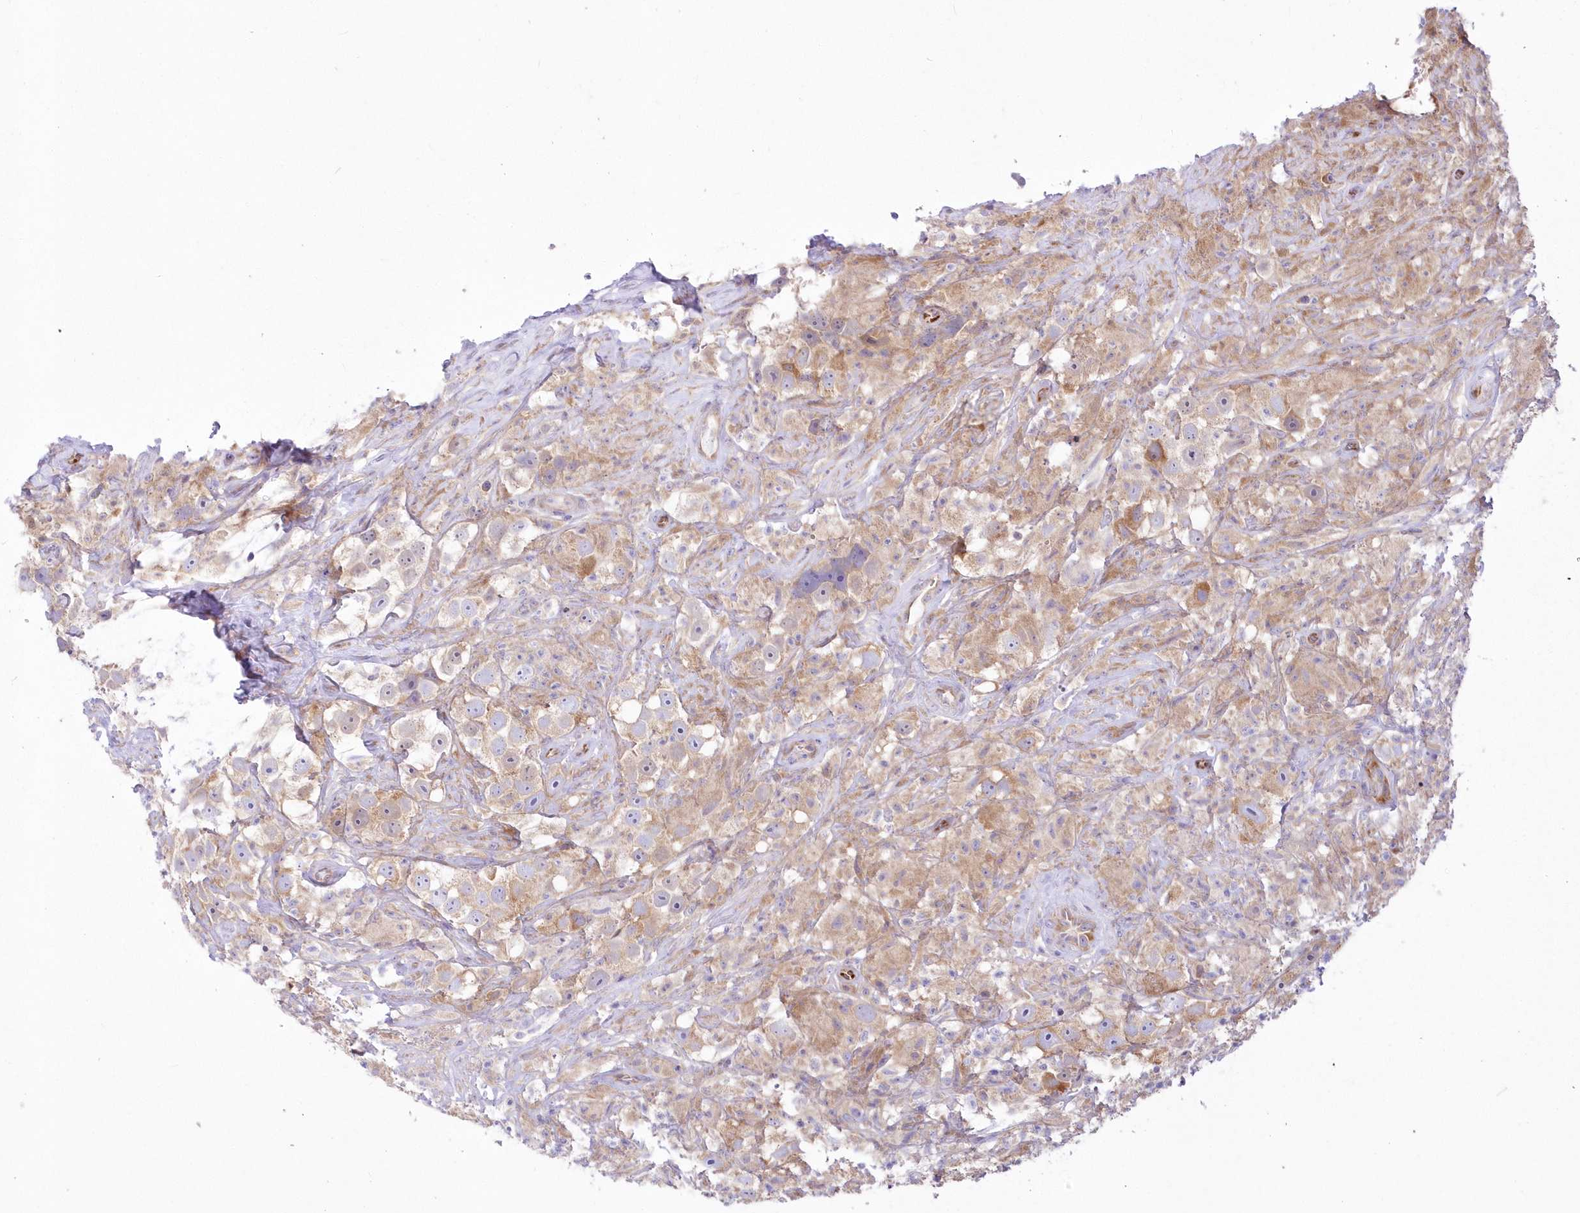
{"staining": {"intensity": "weak", "quantity": ">75%", "location": "cytoplasmic/membranous"}, "tissue": "testis cancer", "cell_type": "Tumor cells", "image_type": "cancer", "snomed": [{"axis": "morphology", "description": "Seminoma, NOS"}, {"axis": "topography", "description": "Testis"}], "caption": "Seminoma (testis) stained with a brown dye demonstrates weak cytoplasmic/membranous positive expression in about >75% of tumor cells.", "gene": "YTHDC2", "patient": {"sex": "male", "age": 49}}